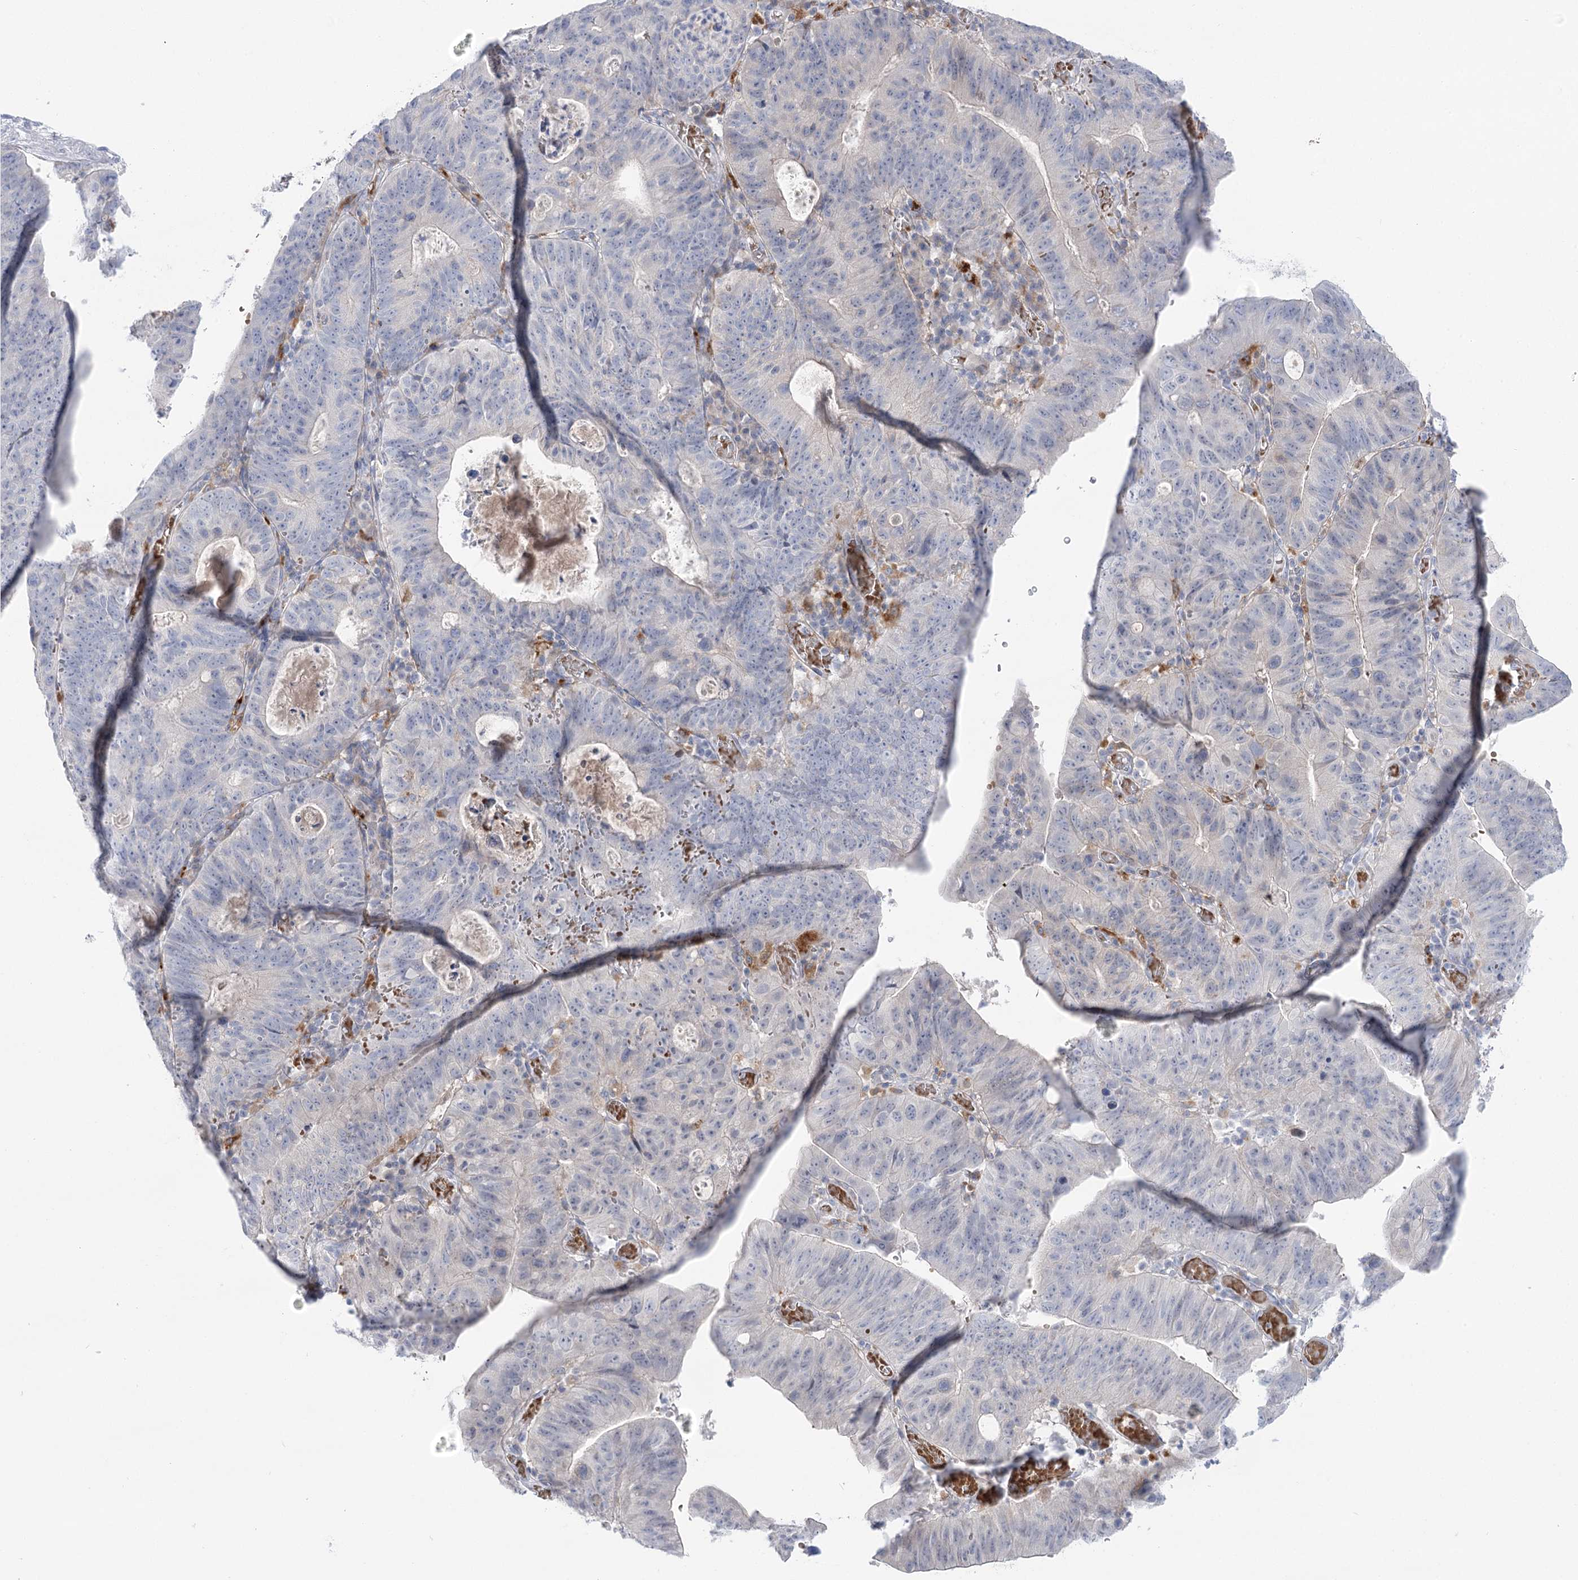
{"staining": {"intensity": "negative", "quantity": "none", "location": "none"}, "tissue": "stomach cancer", "cell_type": "Tumor cells", "image_type": "cancer", "snomed": [{"axis": "morphology", "description": "Adenocarcinoma, NOS"}, {"axis": "topography", "description": "Stomach"}], "caption": "An IHC photomicrograph of stomach cancer is shown. There is no staining in tumor cells of stomach cancer. (DAB (3,3'-diaminobenzidine) immunohistochemistry visualized using brightfield microscopy, high magnification).", "gene": "SIAE", "patient": {"sex": "male", "age": 59}}